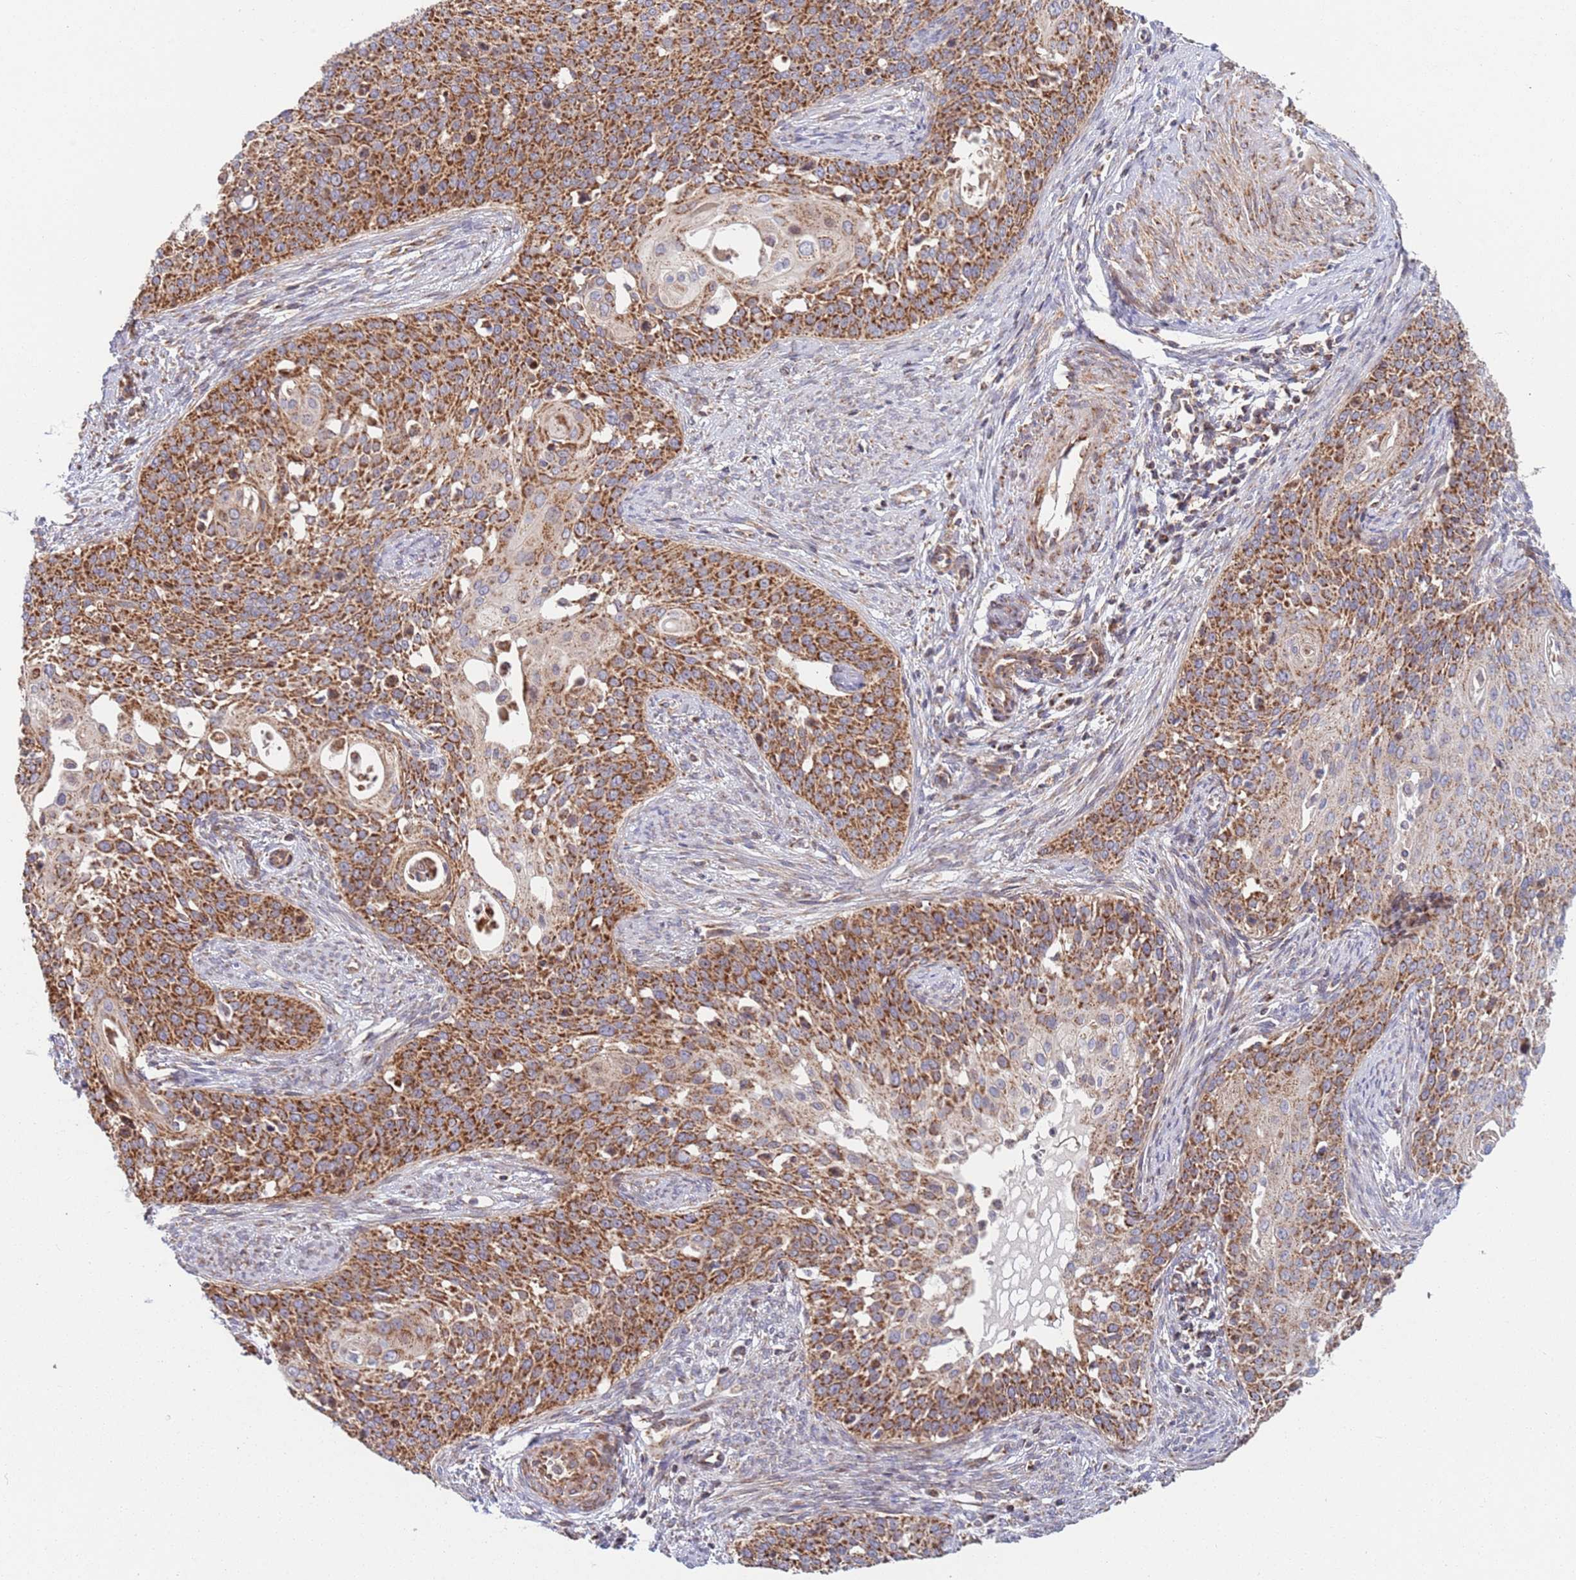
{"staining": {"intensity": "moderate", "quantity": ">75%", "location": "cytoplasmic/membranous"}, "tissue": "cervical cancer", "cell_type": "Tumor cells", "image_type": "cancer", "snomed": [{"axis": "morphology", "description": "Squamous cell carcinoma, NOS"}, {"axis": "topography", "description": "Cervix"}], "caption": "Protein analysis of cervical cancer (squamous cell carcinoma) tissue exhibits moderate cytoplasmic/membranous positivity in approximately >75% of tumor cells.", "gene": "ATP5PD", "patient": {"sex": "female", "age": 44}}